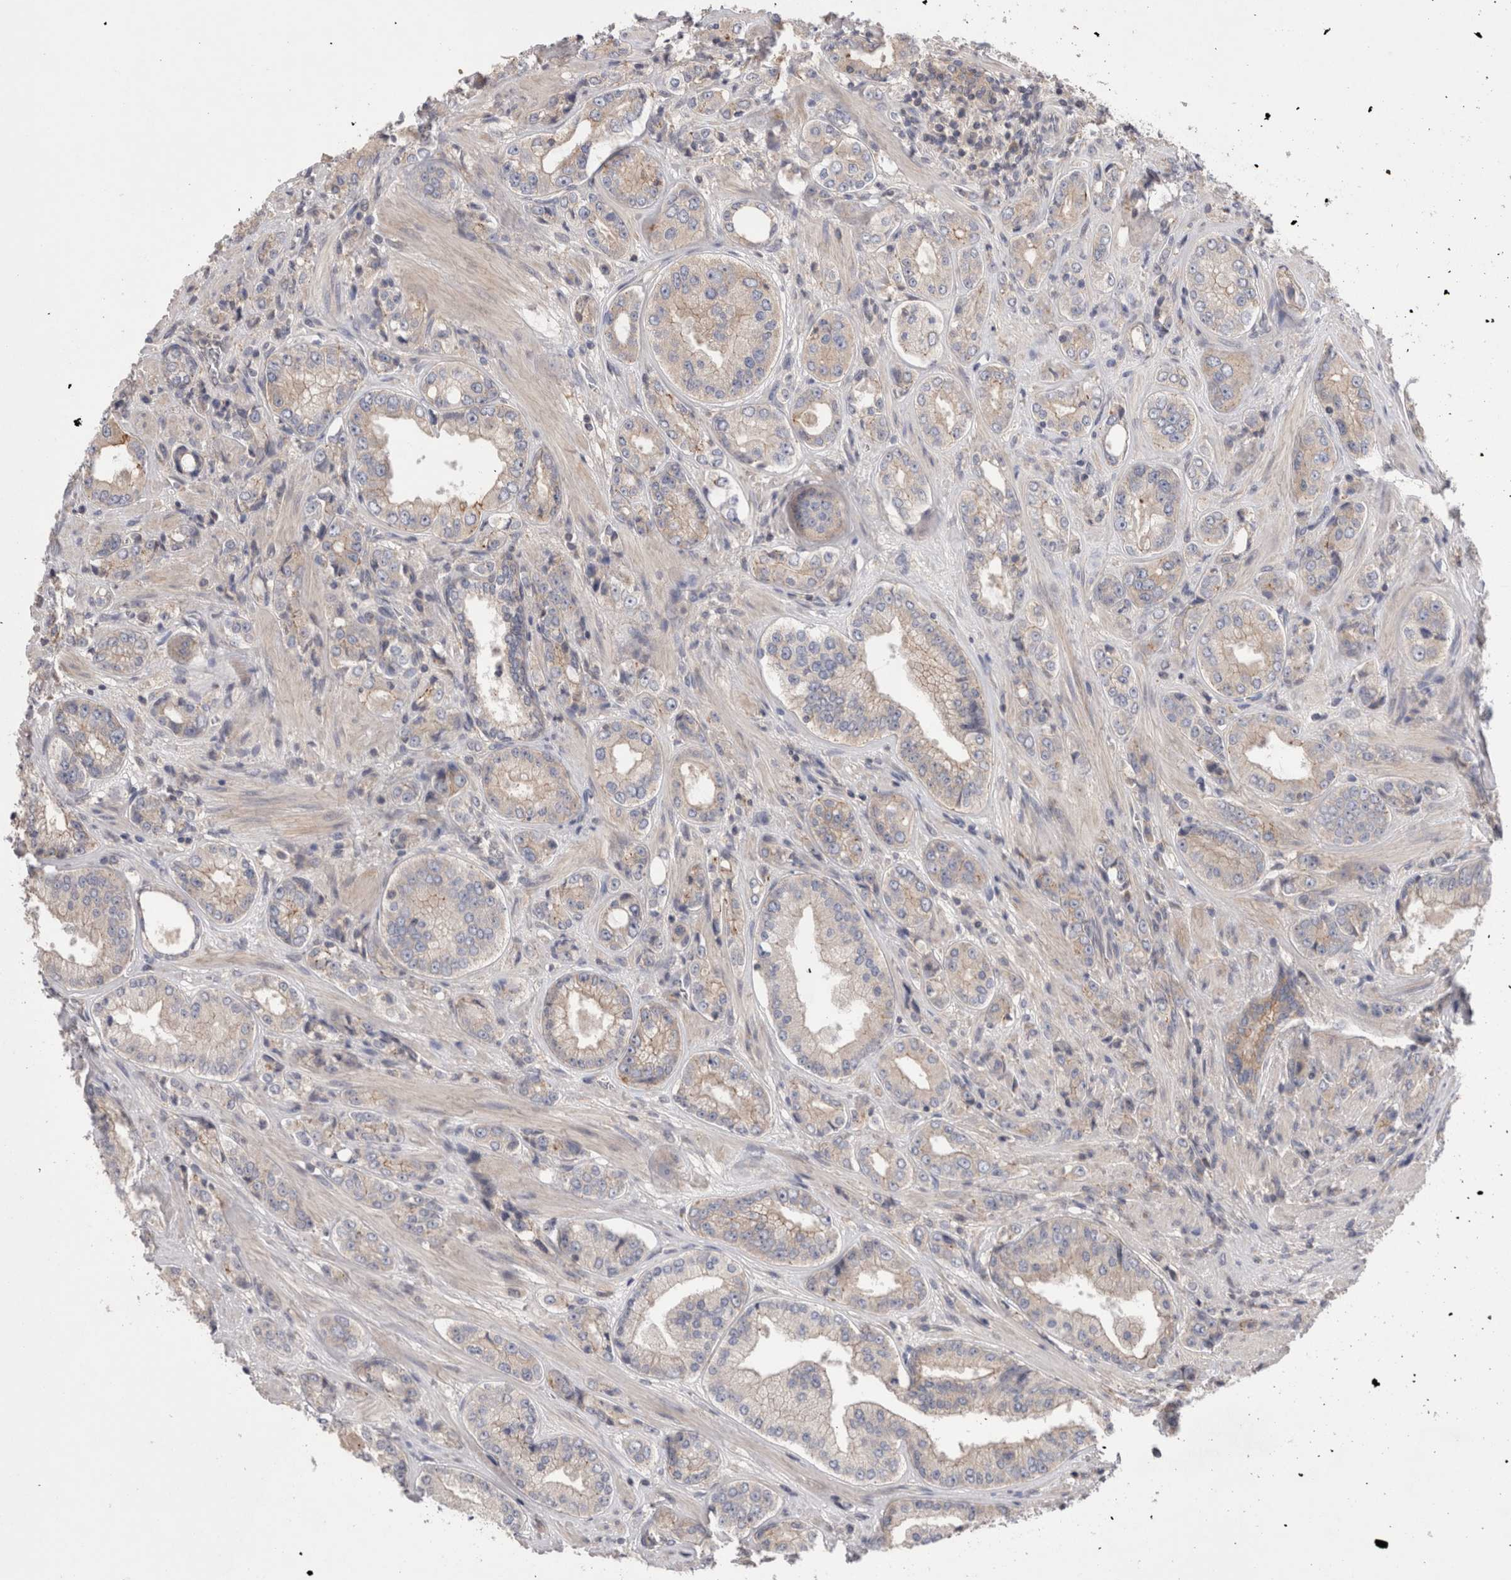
{"staining": {"intensity": "weak", "quantity": "<25%", "location": "cytoplasmic/membranous"}, "tissue": "prostate cancer", "cell_type": "Tumor cells", "image_type": "cancer", "snomed": [{"axis": "morphology", "description": "Adenocarcinoma, High grade"}, {"axis": "topography", "description": "Prostate"}], "caption": "Immunohistochemical staining of adenocarcinoma (high-grade) (prostate) demonstrates no significant positivity in tumor cells.", "gene": "OTOR", "patient": {"sex": "male", "age": 61}}